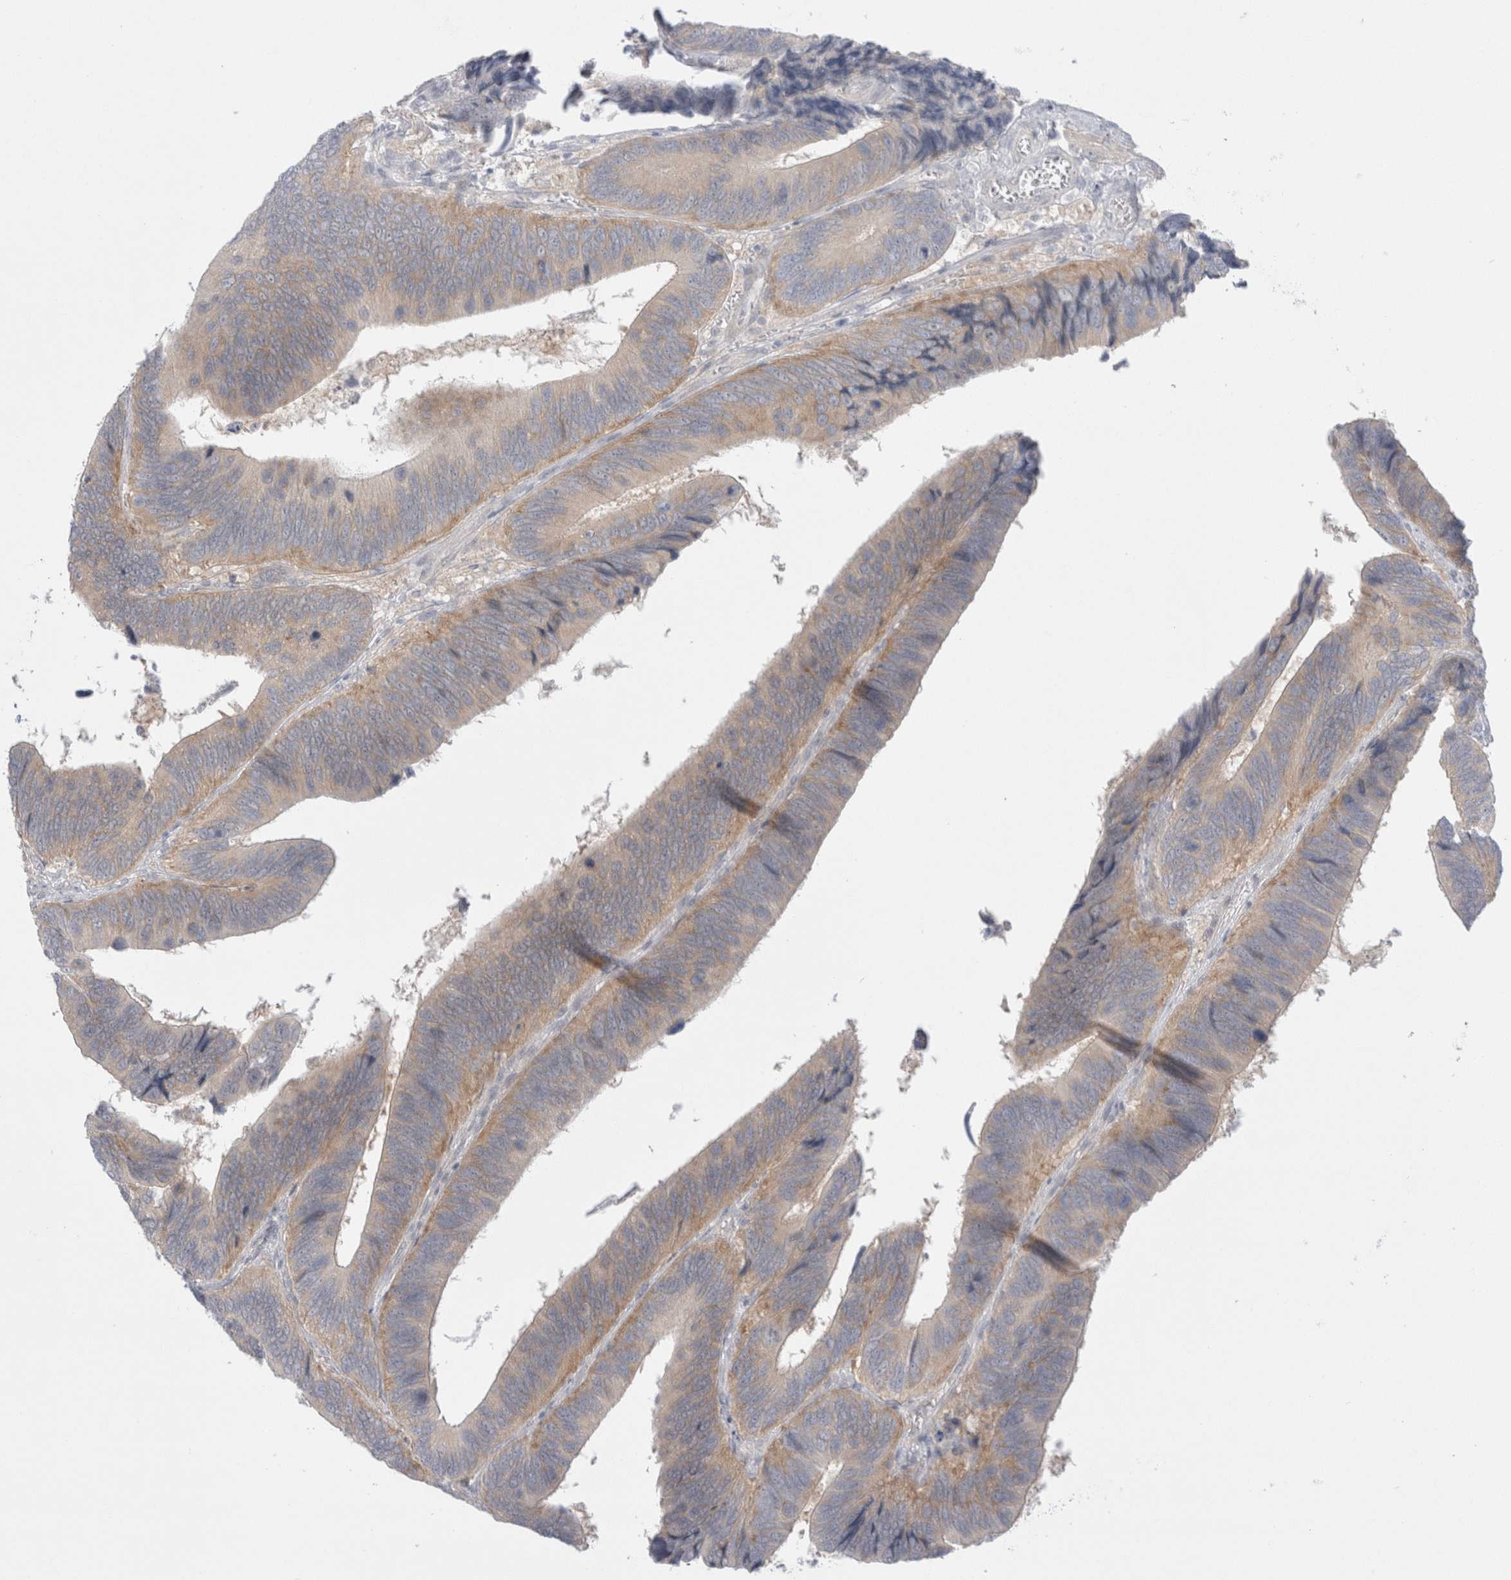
{"staining": {"intensity": "weak", "quantity": ">75%", "location": "cytoplasmic/membranous"}, "tissue": "colorectal cancer", "cell_type": "Tumor cells", "image_type": "cancer", "snomed": [{"axis": "morphology", "description": "Adenocarcinoma, NOS"}, {"axis": "topography", "description": "Colon"}], "caption": "This is a histology image of IHC staining of adenocarcinoma (colorectal), which shows weak positivity in the cytoplasmic/membranous of tumor cells.", "gene": "WIPF2", "patient": {"sex": "male", "age": 72}}